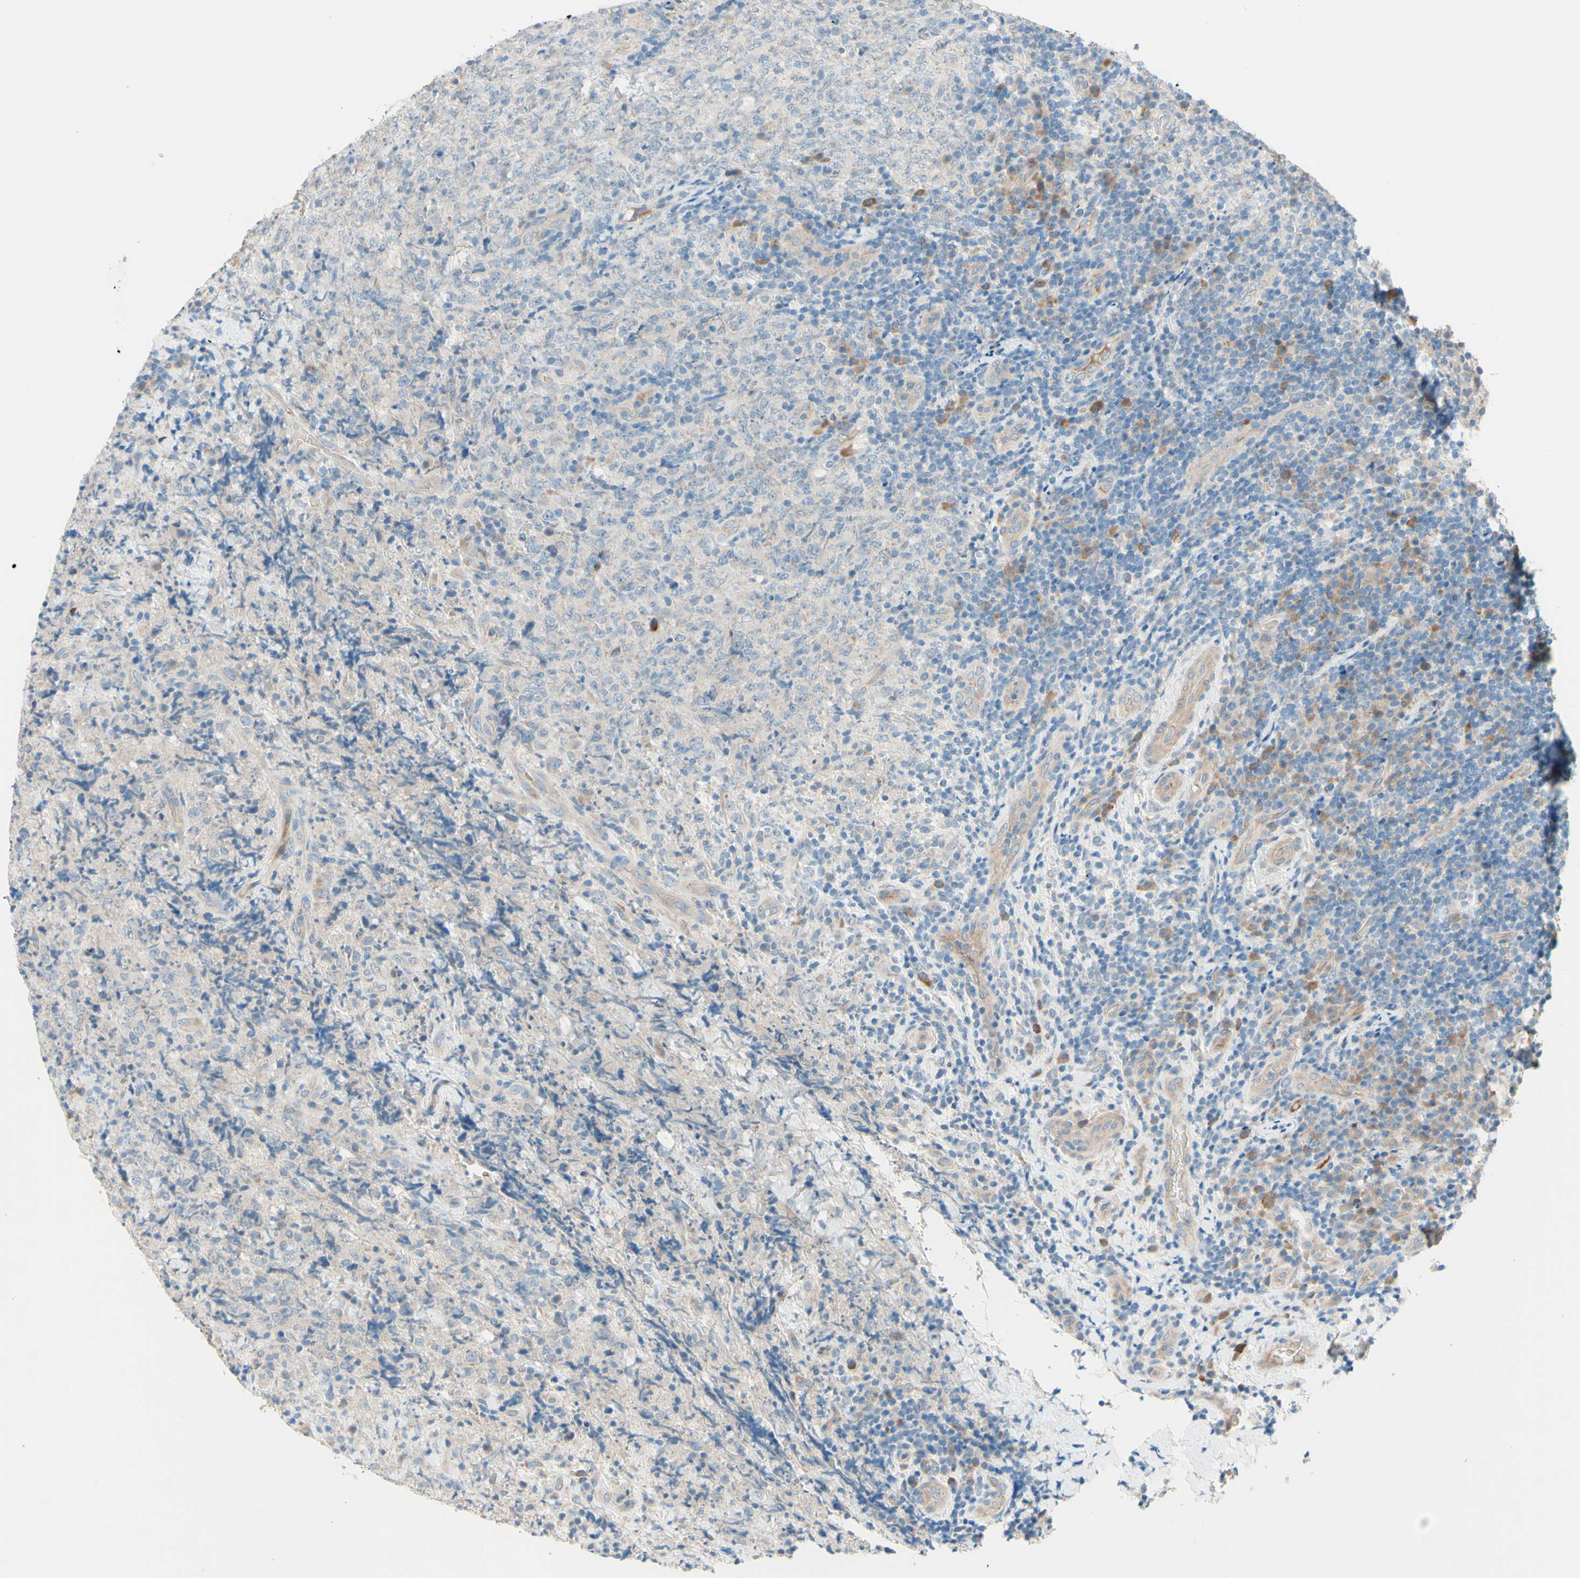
{"staining": {"intensity": "negative", "quantity": "none", "location": "none"}, "tissue": "lymphoma", "cell_type": "Tumor cells", "image_type": "cancer", "snomed": [{"axis": "morphology", "description": "Malignant lymphoma, non-Hodgkin's type, High grade"}, {"axis": "topography", "description": "Tonsil"}], "caption": "Tumor cells are negative for brown protein staining in lymphoma.", "gene": "IL2", "patient": {"sex": "female", "age": 36}}